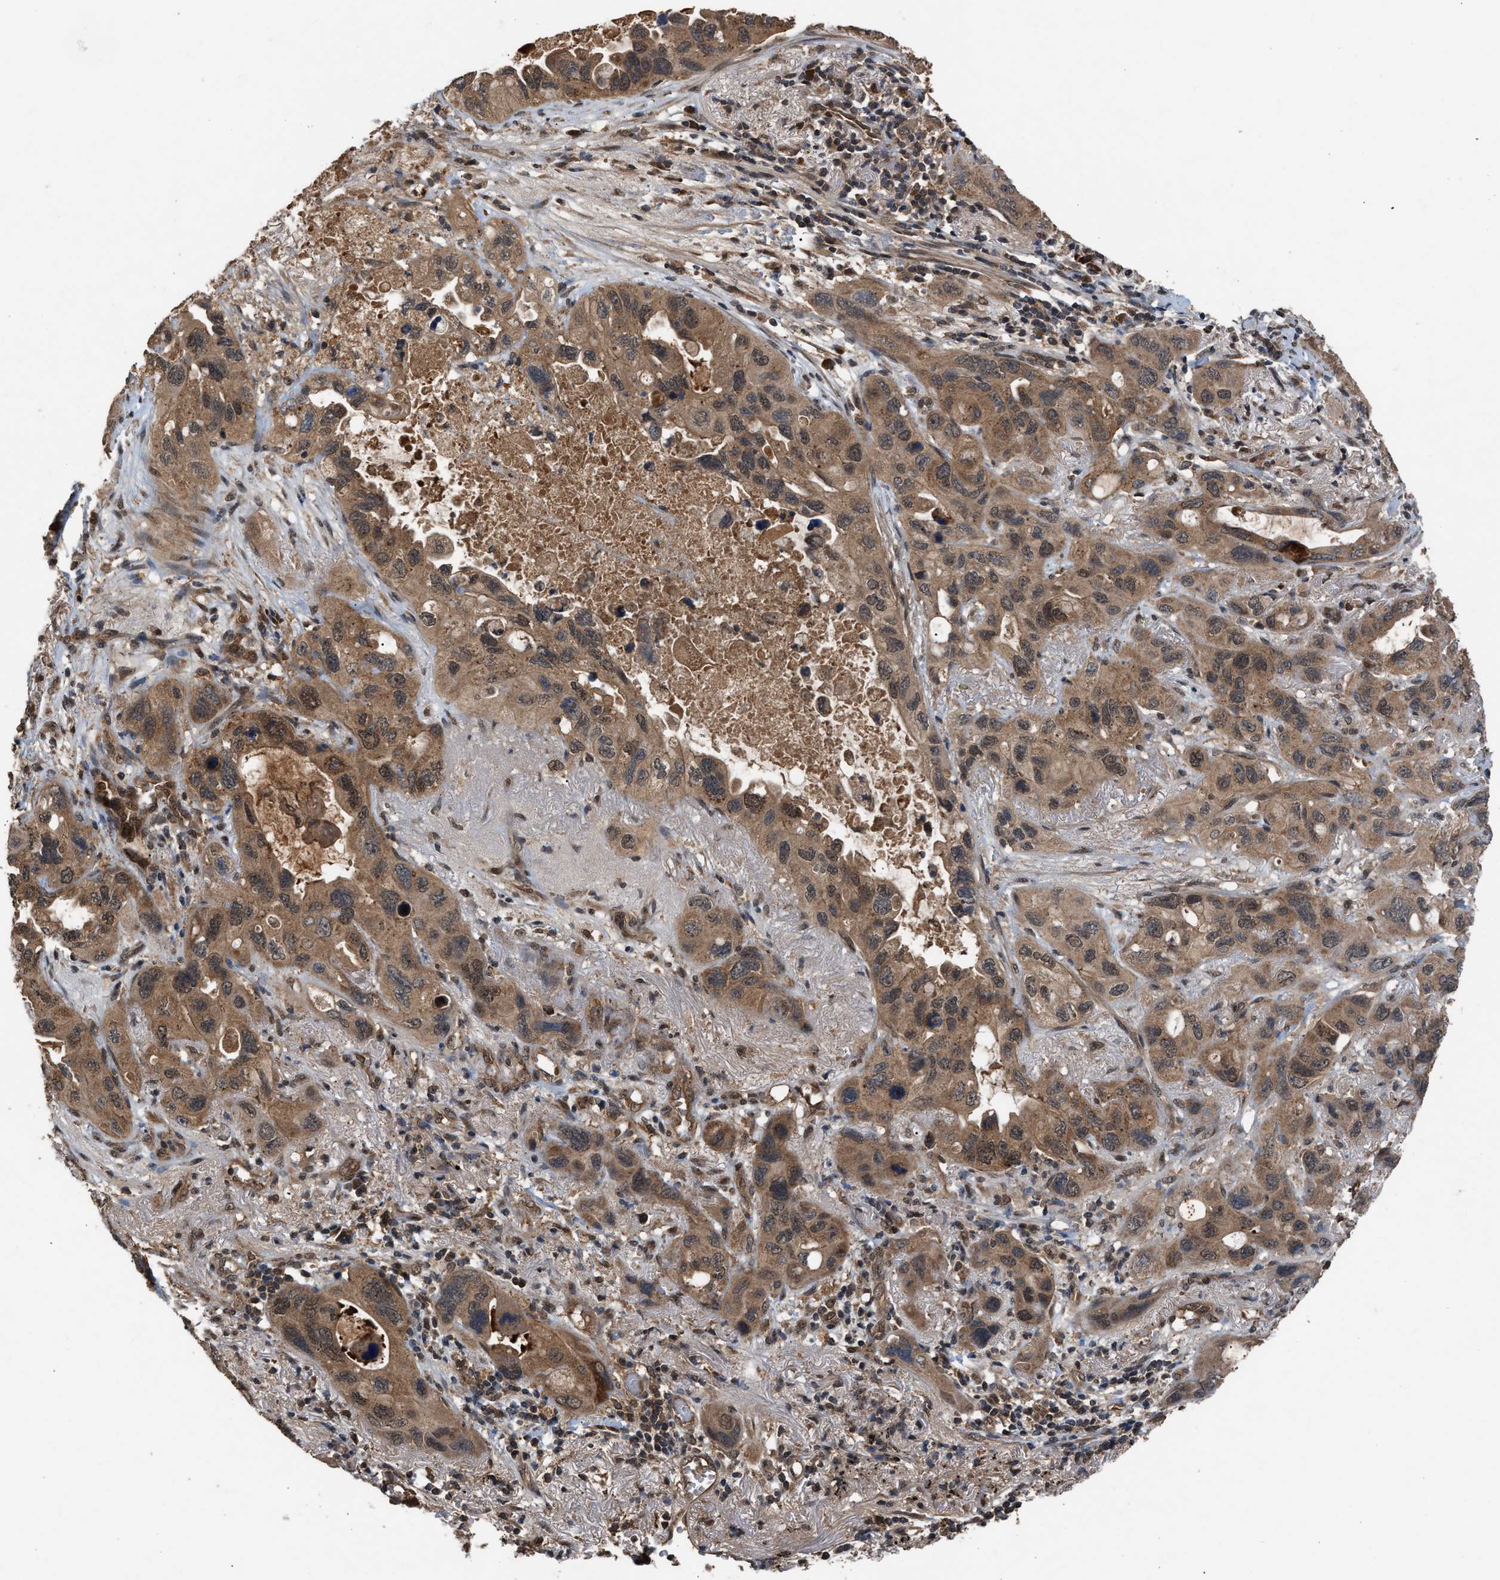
{"staining": {"intensity": "moderate", "quantity": ">75%", "location": "cytoplasmic/membranous,nuclear"}, "tissue": "lung cancer", "cell_type": "Tumor cells", "image_type": "cancer", "snomed": [{"axis": "morphology", "description": "Squamous cell carcinoma, NOS"}, {"axis": "topography", "description": "Lung"}], "caption": "Immunohistochemistry histopathology image of neoplastic tissue: lung squamous cell carcinoma stained using IHC displays medium levels of moderate protein expression localized specifically in the cytoplasmic/membranous and nuclear of tumor cells, appearing as a cytoplasmic/membranous and nuclear brown color.", "gene": "RUSC2", "patient": {"sex": "female", "age": 73}}